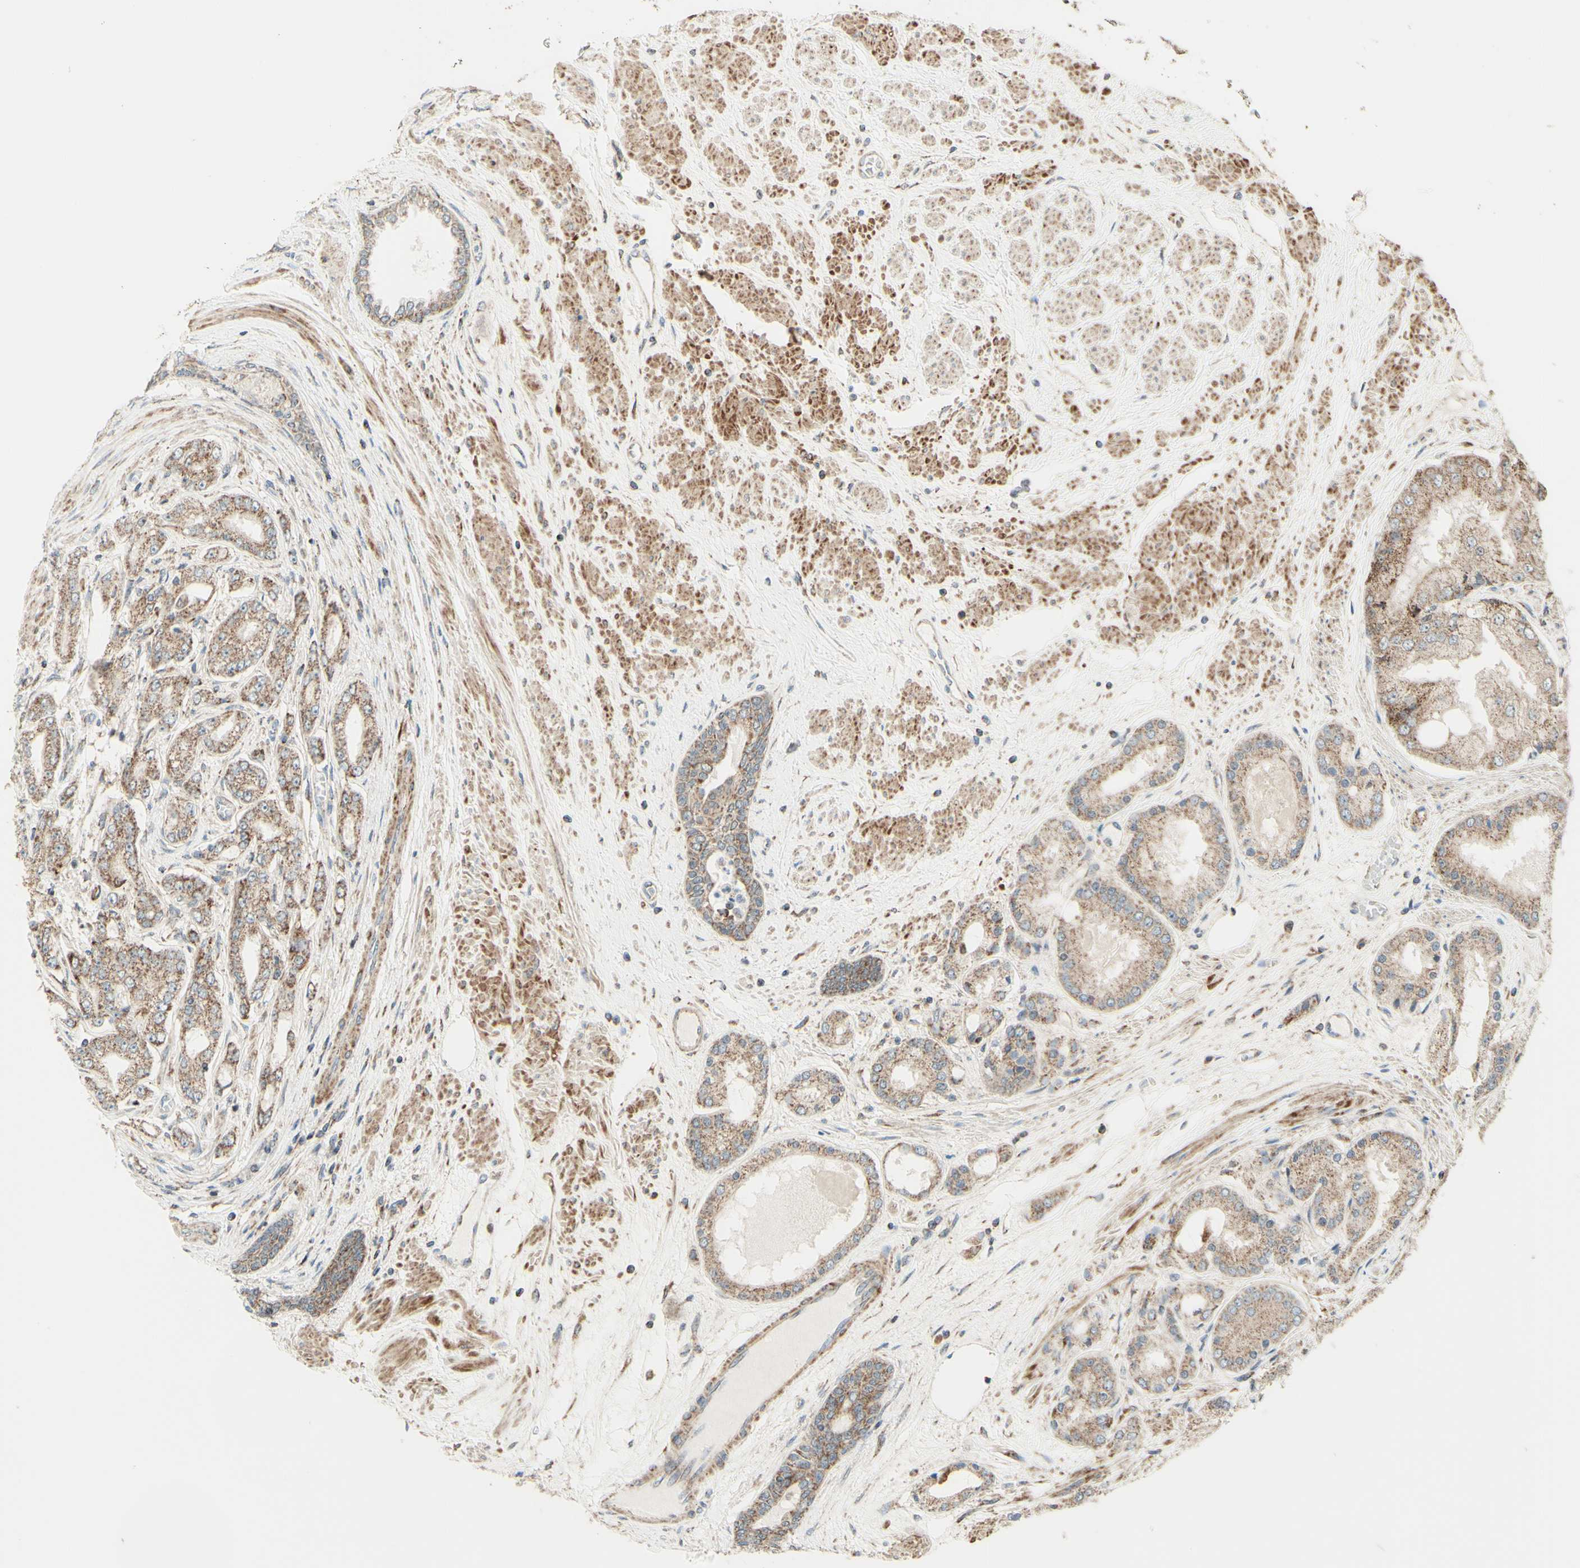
{"staining": {"intensity": "weak", "quantity": ">75%", "location": "cytoplasmic/membranous"}, "tissue": "prostate cancer", "cell_type": "Tumor cells", "image_type": "cancer", "snomed": [{"axis": "morphology", "description": "Adenocarcinoma, High grade"}, {"axis": "topography", "description": "Prostate"}], "caption": "Protein expression analysis of adenocarcinoma (high-grade) (prostate) displays weak cytoplasmic/membranous staining in about >75% of tumor cells. (DAB = brown stain, brightfield microscopy at high magnification).", "gene": "DHRS3", "patient": {"sex": "male", "age": 59}}